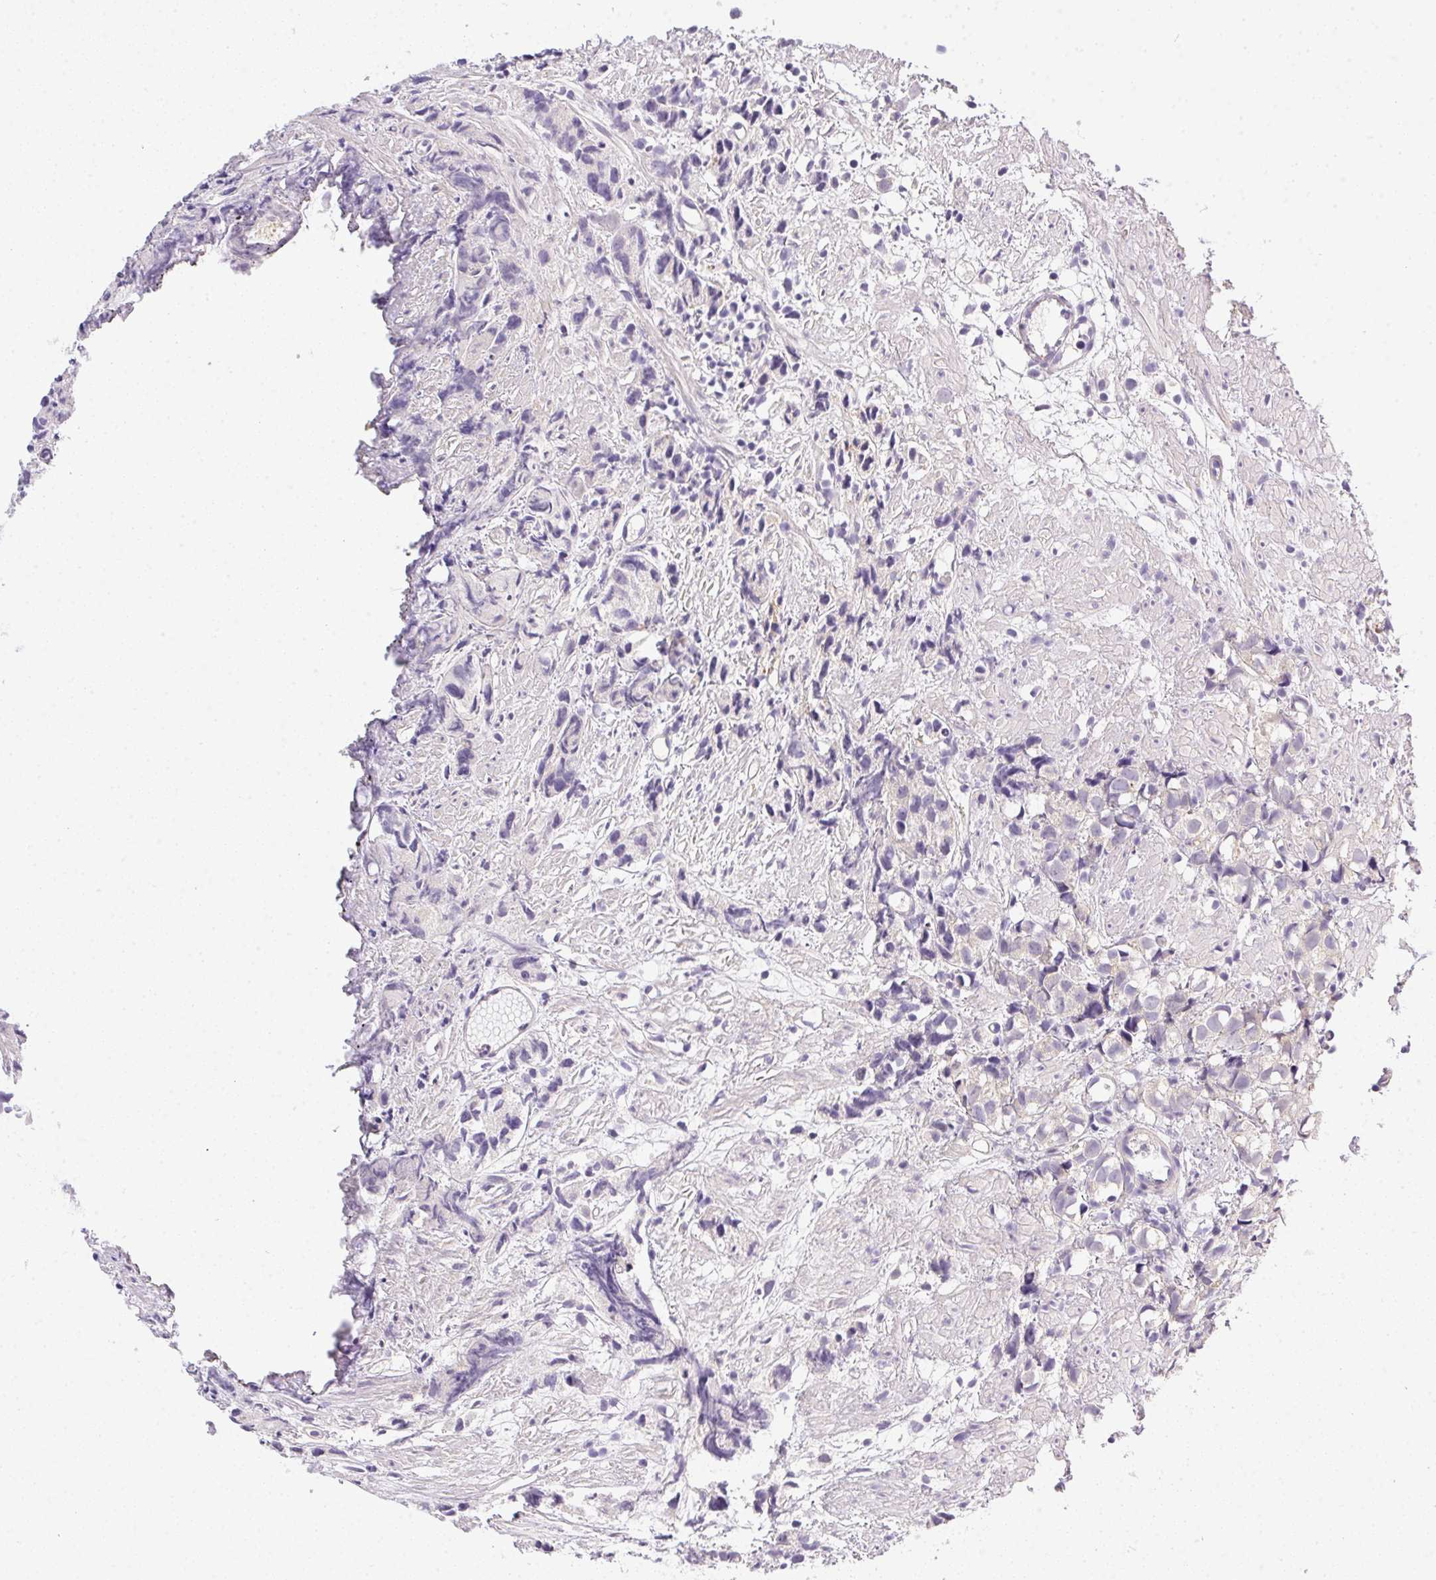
{"staining": {"intensity": "weak", "quantity": "<25%", "location": "cytoplasmic/membranous"}, "tissue": "prostate cancer", "cell_type": "Tumor cells", "image_type": "cancer", "snomed": [{"axis": "morphology", "description": "Adenocarcinoma, High grade"}, {"axis": "topography", "description": "Prostate"}], "caption": "Immunohistochemistry (IHC) of human prostate adenocarcinoma (high-grade) shows no staining in tumor cells.", "gene": "SLC17A7", "patient": {"sex": "male", "age": 68}}